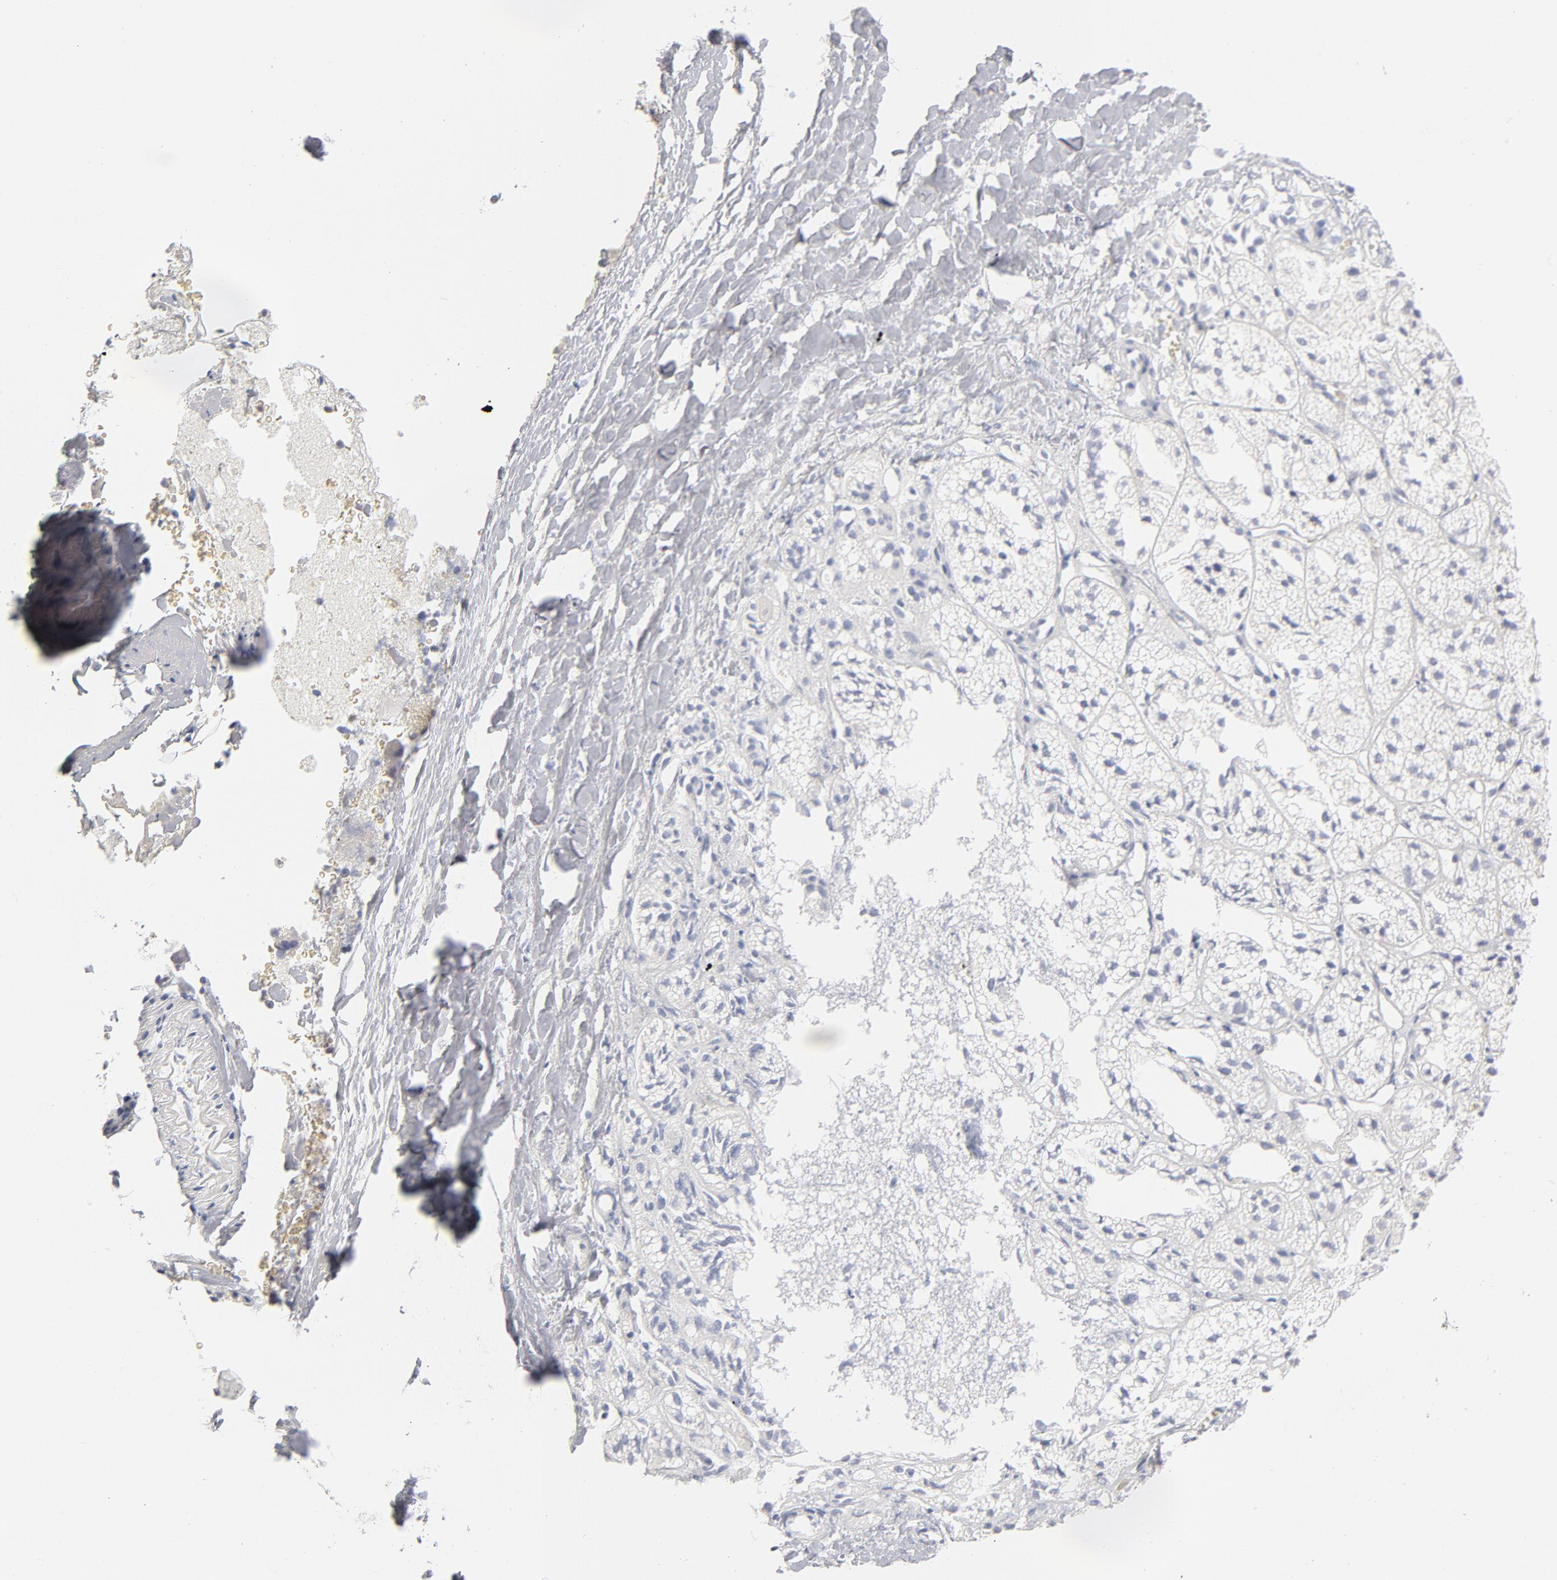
{"staining": {"intensity": "strong", "quantity": "<25%", "location": "nuclear"}, "tissue": "adrenal gland", "cell_type": "Glandular cells", "image_type": "normal", "snomed": [{"axis": "morphology", "description": "Normal tissue, NOS"}, {"axis": "topography", "description": "Adrenal gland"}], "caption": "Immunohistochemical staining of benign adrenal gland displays medium levels of strong nuclear expression in about <25% of glandular cells. Using DAB (3,3'-diaminobenzidine) (brown) and hematoxylin (blue) stains, captured at high magnification using brightfield microscopy.", "gene": "MCM7", "patient": {"sex": "female", "age": 71}}